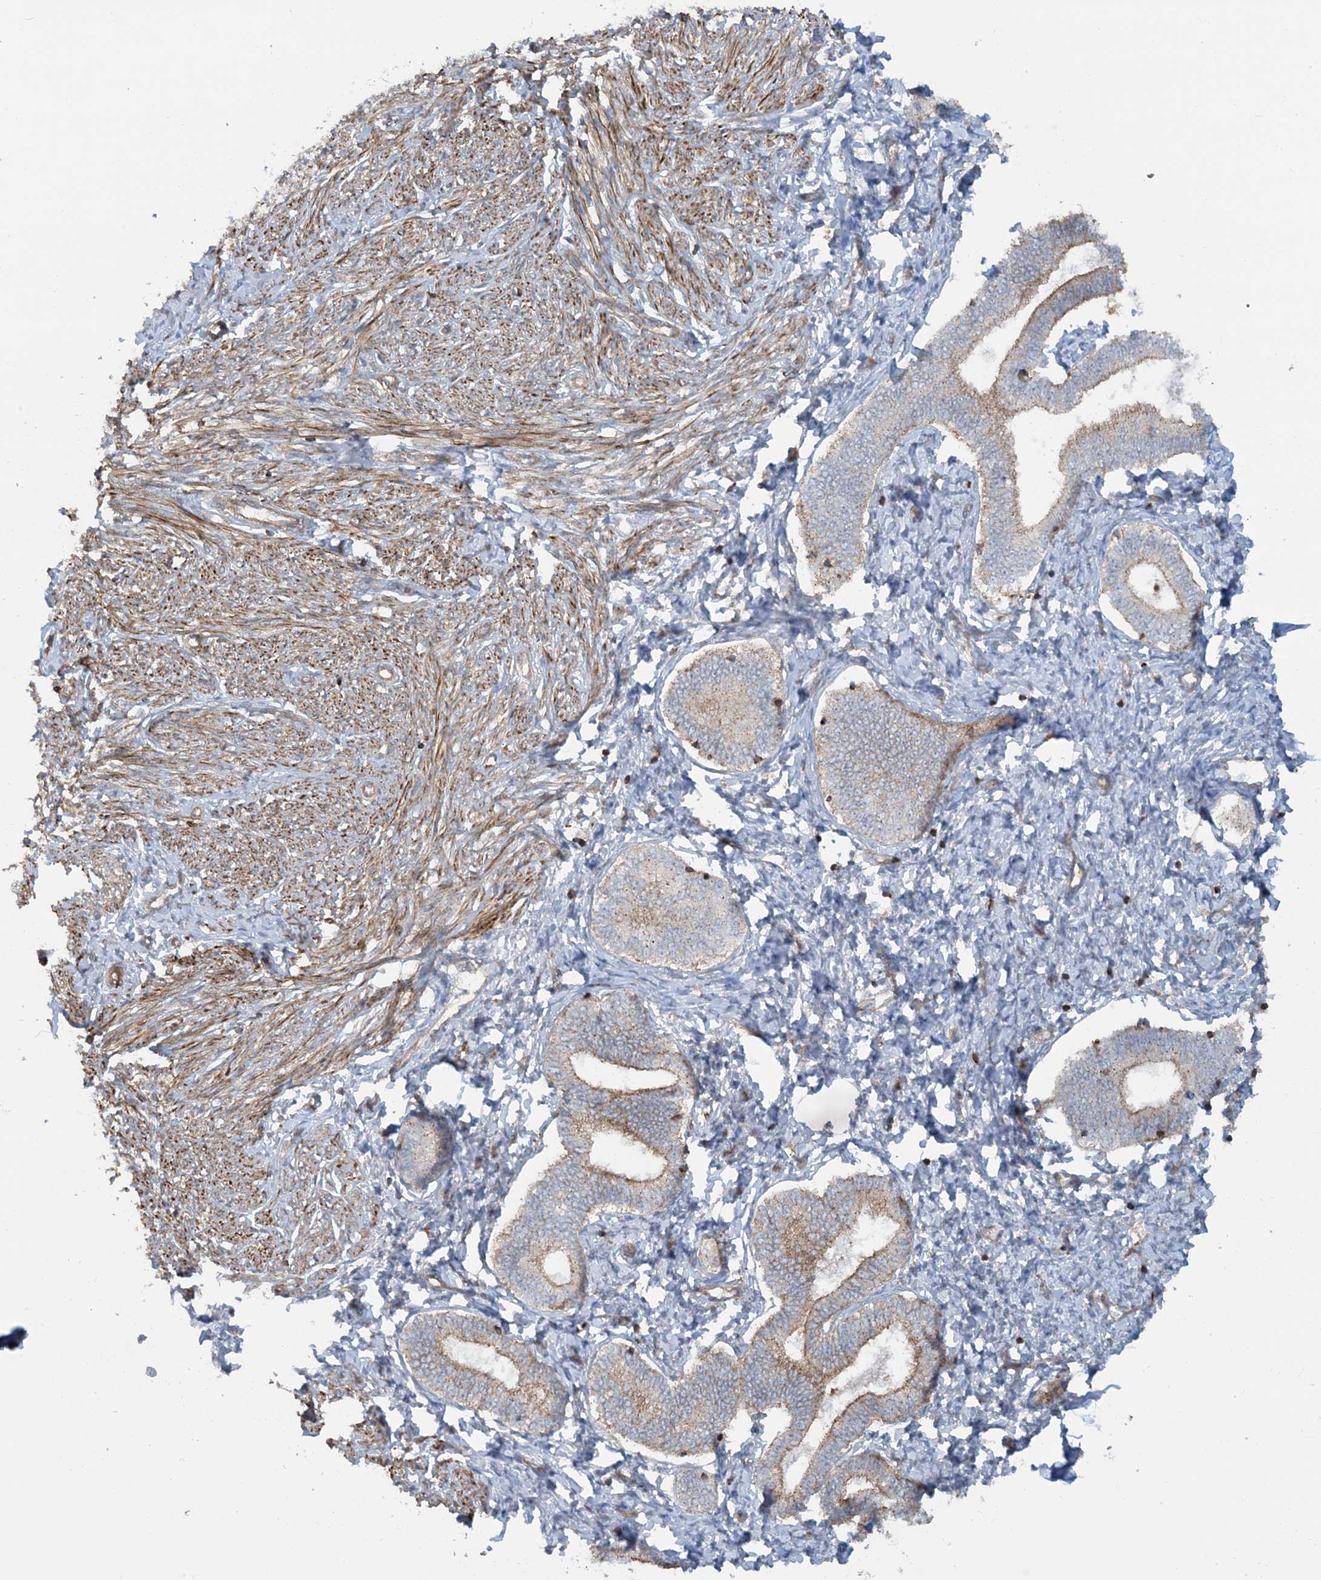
{"staining": {"intensity": "moderate", "quantity": "25%-75%", "location": "cytoplasmic/membranous"}, "tissue": "endometrium", "cell_type": "Cells in endometrial stroma", "image_type": "normal", "snomed": [{"axis": "morphology", "description": "Normal tissue, NOS"}, {"axis": "topography", "description": "Endometrium"}], "caption": "This is a micrograph of immunohistochemistry staining of benign endometrium, which shows moderate positivity in the cytoplasmic/membranous of cells in endometrial stroma.", "gene": "STAM2", "patient": {"sex": "female", "age": 72}}